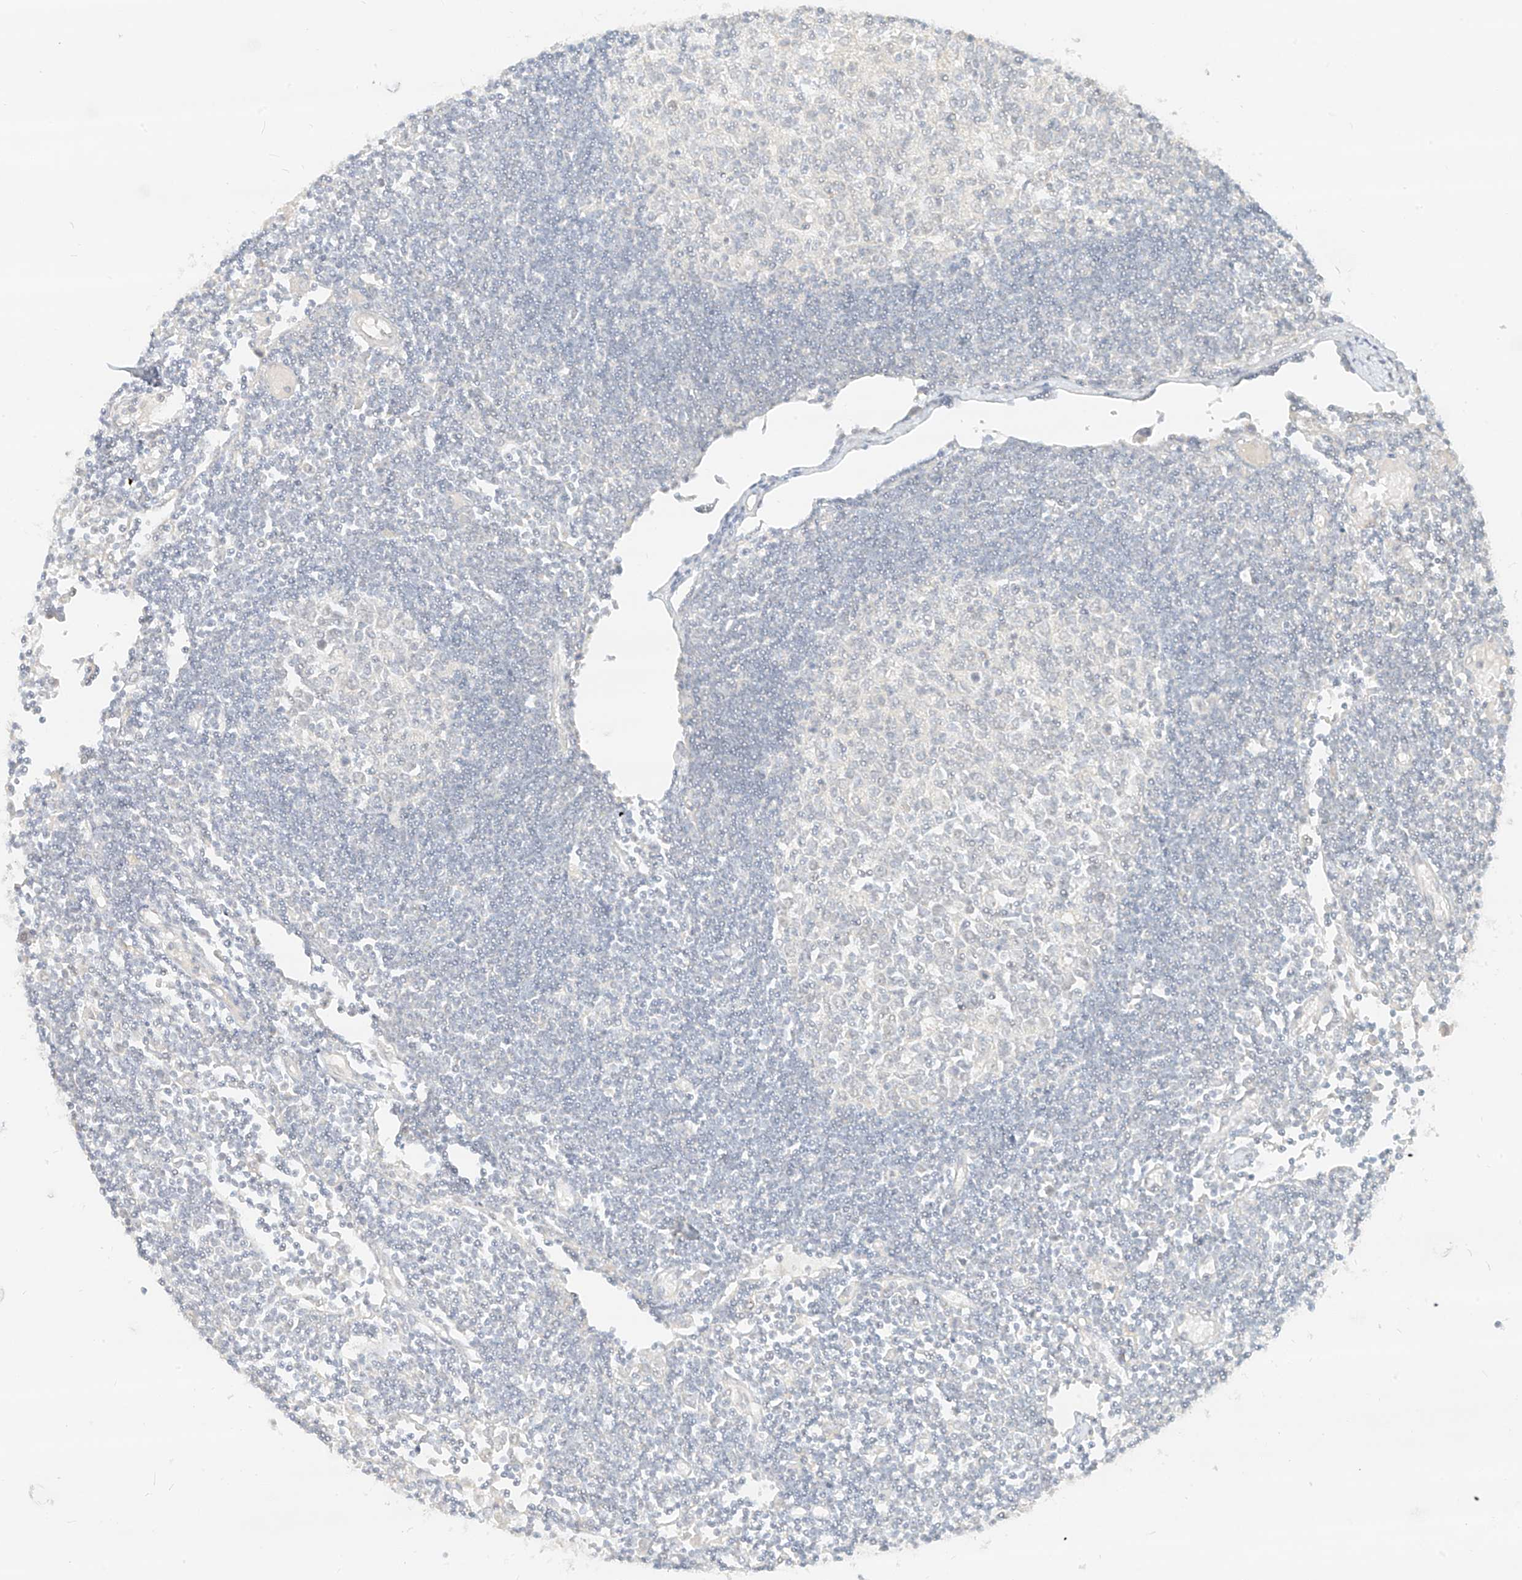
{"staining": {"intensity": "negative", "quantity": "none", "location": "none"}, "tissue": "lymph node", "cell_type": "Germinal center cells", "image_type": "normal", "snomed": [{"axis": "morphology", "description": "Normal tissue, NOS"}, {"axis": "topography", "description": "Lymph node"}], "caption": "Germinal center cells are negative for protein expression in normal human lymph node. (Immunohistochemistry (ihc), brightfield microscopy, high magnification).", "gene": "LIPT1", "patient": {"sex": "female", "age": 11}}